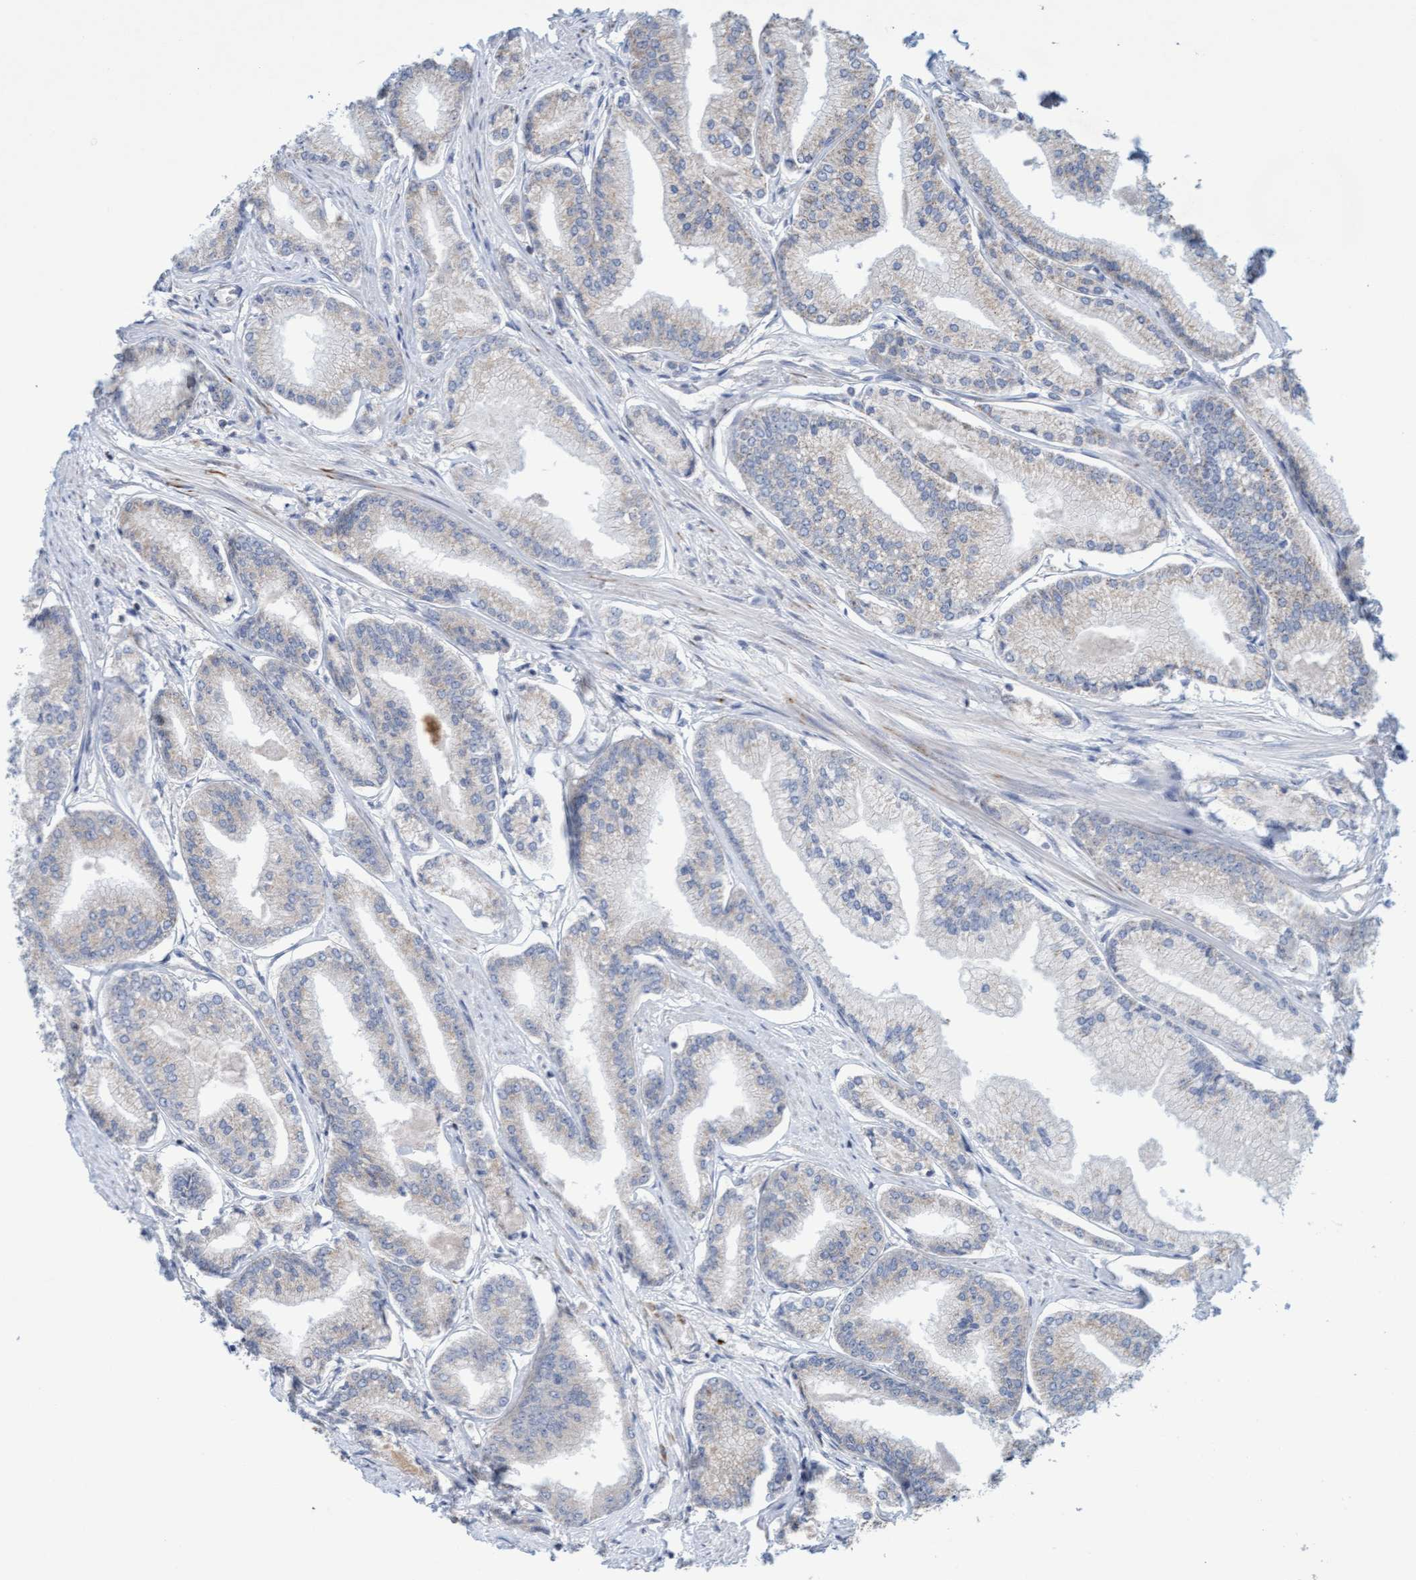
{"staining": {"intensity": "negative", "quantity": "none", "location": "none"}, "tissue": "prostate cancer", "cell_type": "Tumor cells", "image_type": "cancer", "snomed": [{"axis": "morphology", "description": "Adenocarcinoma, Low grade"}, {"axis": "topography", "description": "Prostate"}], "caption": "IHC histopathology image of neoplastic tissue: human prostate low-grade adenocarcinoma stained with DAB (3,3'-diaminobenzidine) demonstrates no significant protein staining in tumor cells. (Immunohistochemistry, brightfield microscopy, high magnification).", "gene": "SLC28A3", "patient": {"sex": "male", "age": 52}}